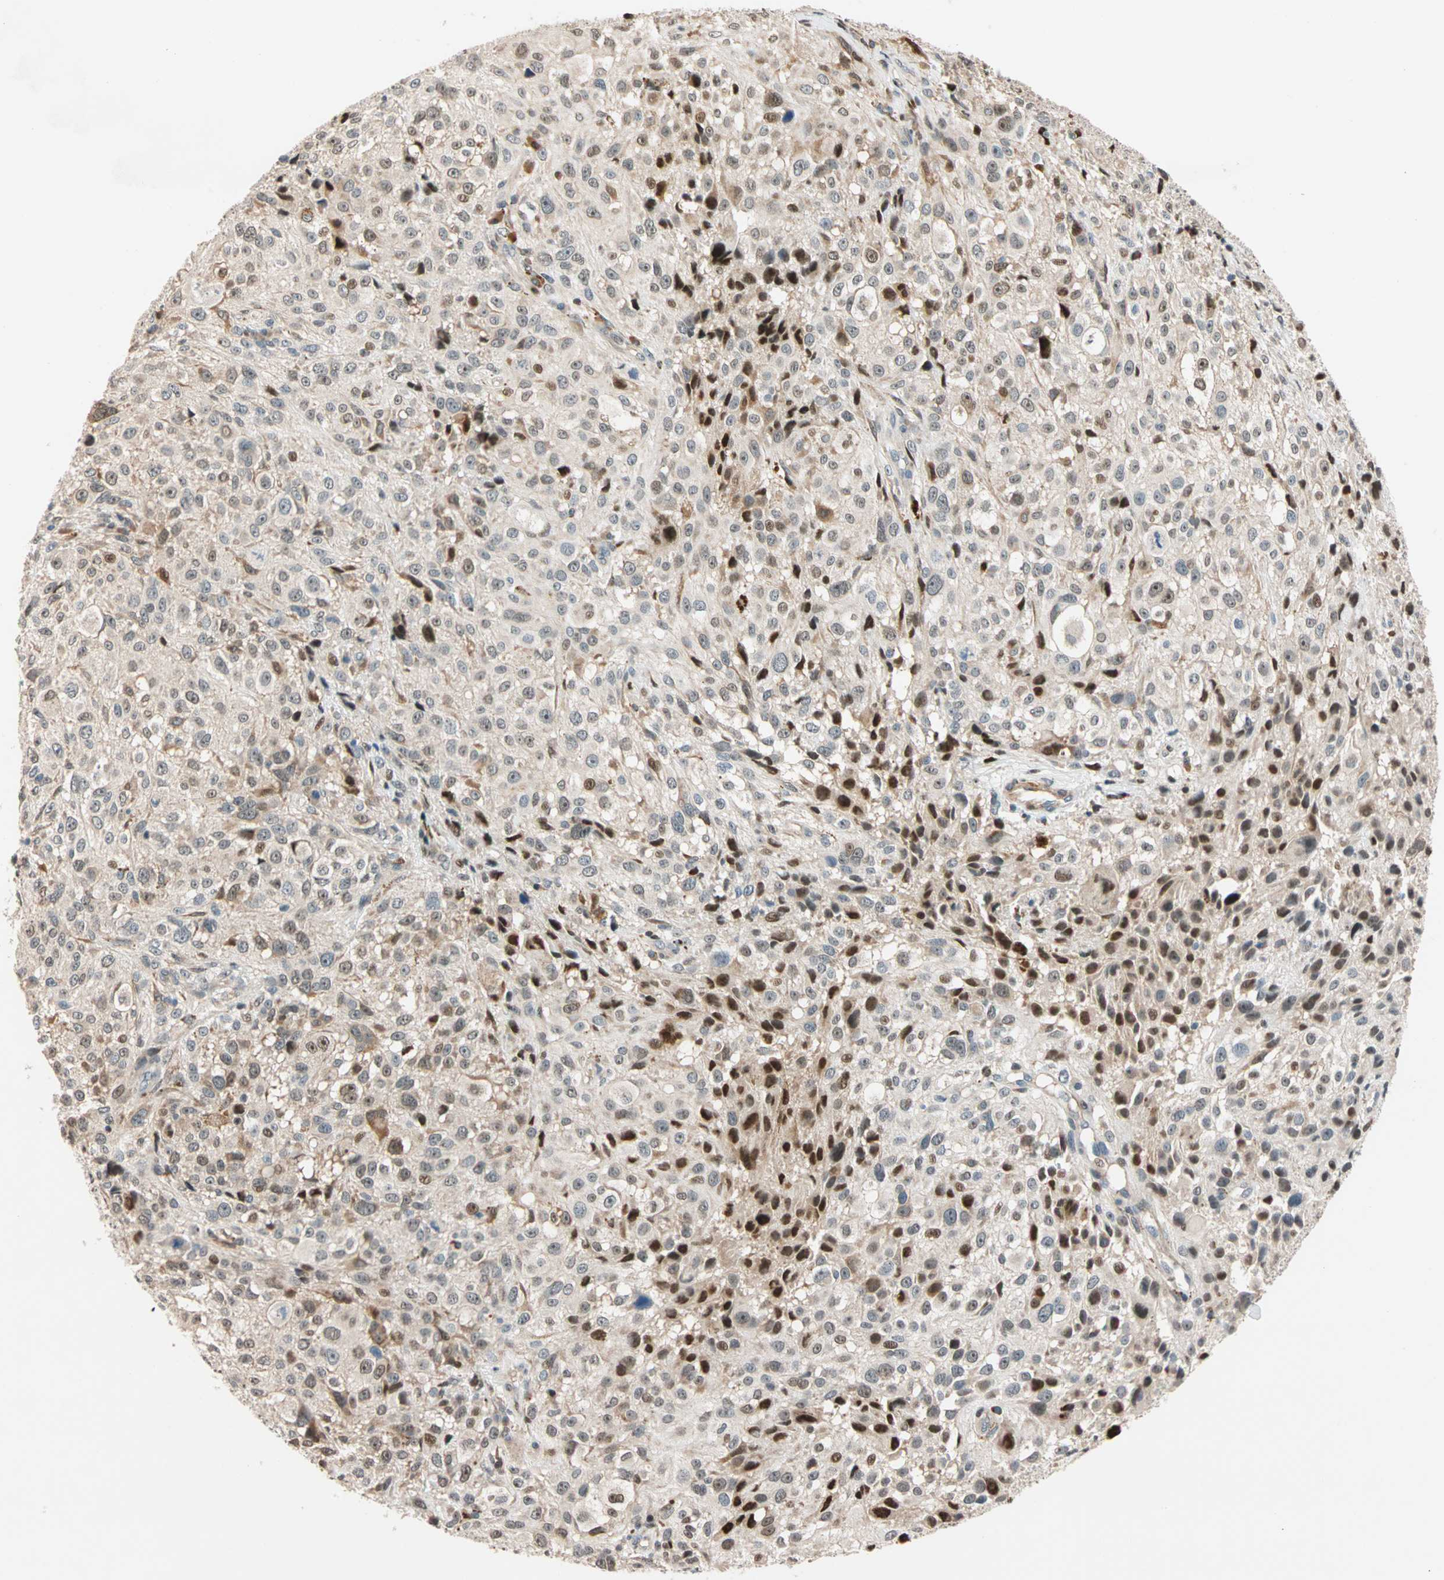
{"staining": {"intensity": "moderate", "quantity": "25%-75%", "location": "cytoplasmic/membranous,nuclear"}, "tissue": "melanoma", "cell_type": "Tumor cells", "image_type": "cancer", "snomed": [{"axis": "morphology", "description": "Necrosis, NOS"}, {"axis": "morphology", "description": "Malignant melanoma, NOS"}, {"axis": "topography", "description": "Skin"}], "caption": "About 25%-75% of tumor cells in malignant melanoma display moderate cytoplasmic/membranous and nuclear protein staining as visualized by brown immunohistochemical staining.", "gene": "HECW1", "patient": {"sex": "female", "age": 87}}